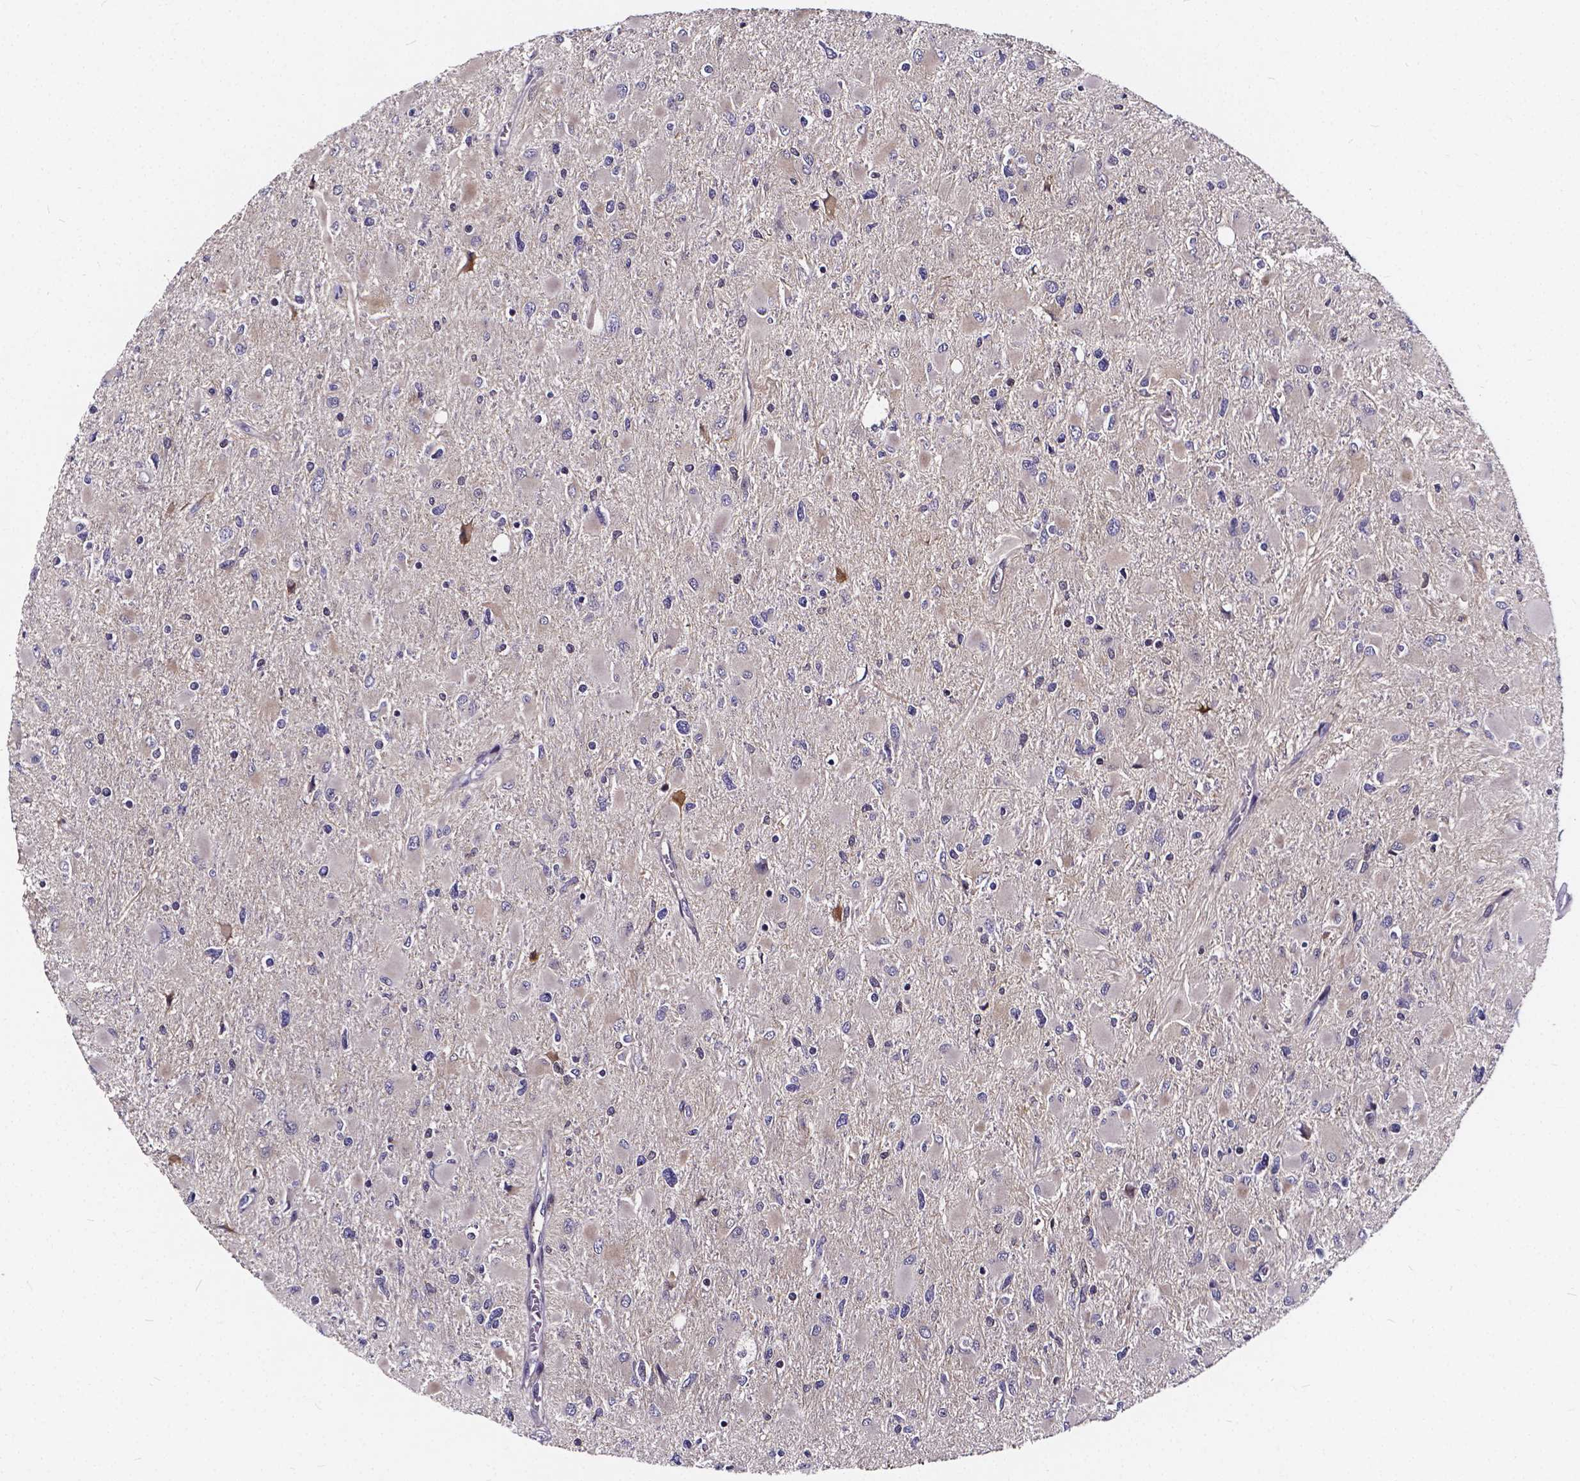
{"staining": {"intensity": "negative", "quantity": "none", "location": "none"}, "tissue": "glioma", "cell_type": "Tumor cells", "image_type": "cancer", "snomed": [{"axis": "morphology", "description": "Glioma, malignant, High grade"}, {"axis": "topography", "description": "Cerebral cortex"}], "caption": "Tumor cells show no significant staining in glioma. (Brightfield microscopy of DAB immunohistochemistry at high magnification).", "gene": "SOWAHA", "patient": {"sex": "female", "age": 36}}